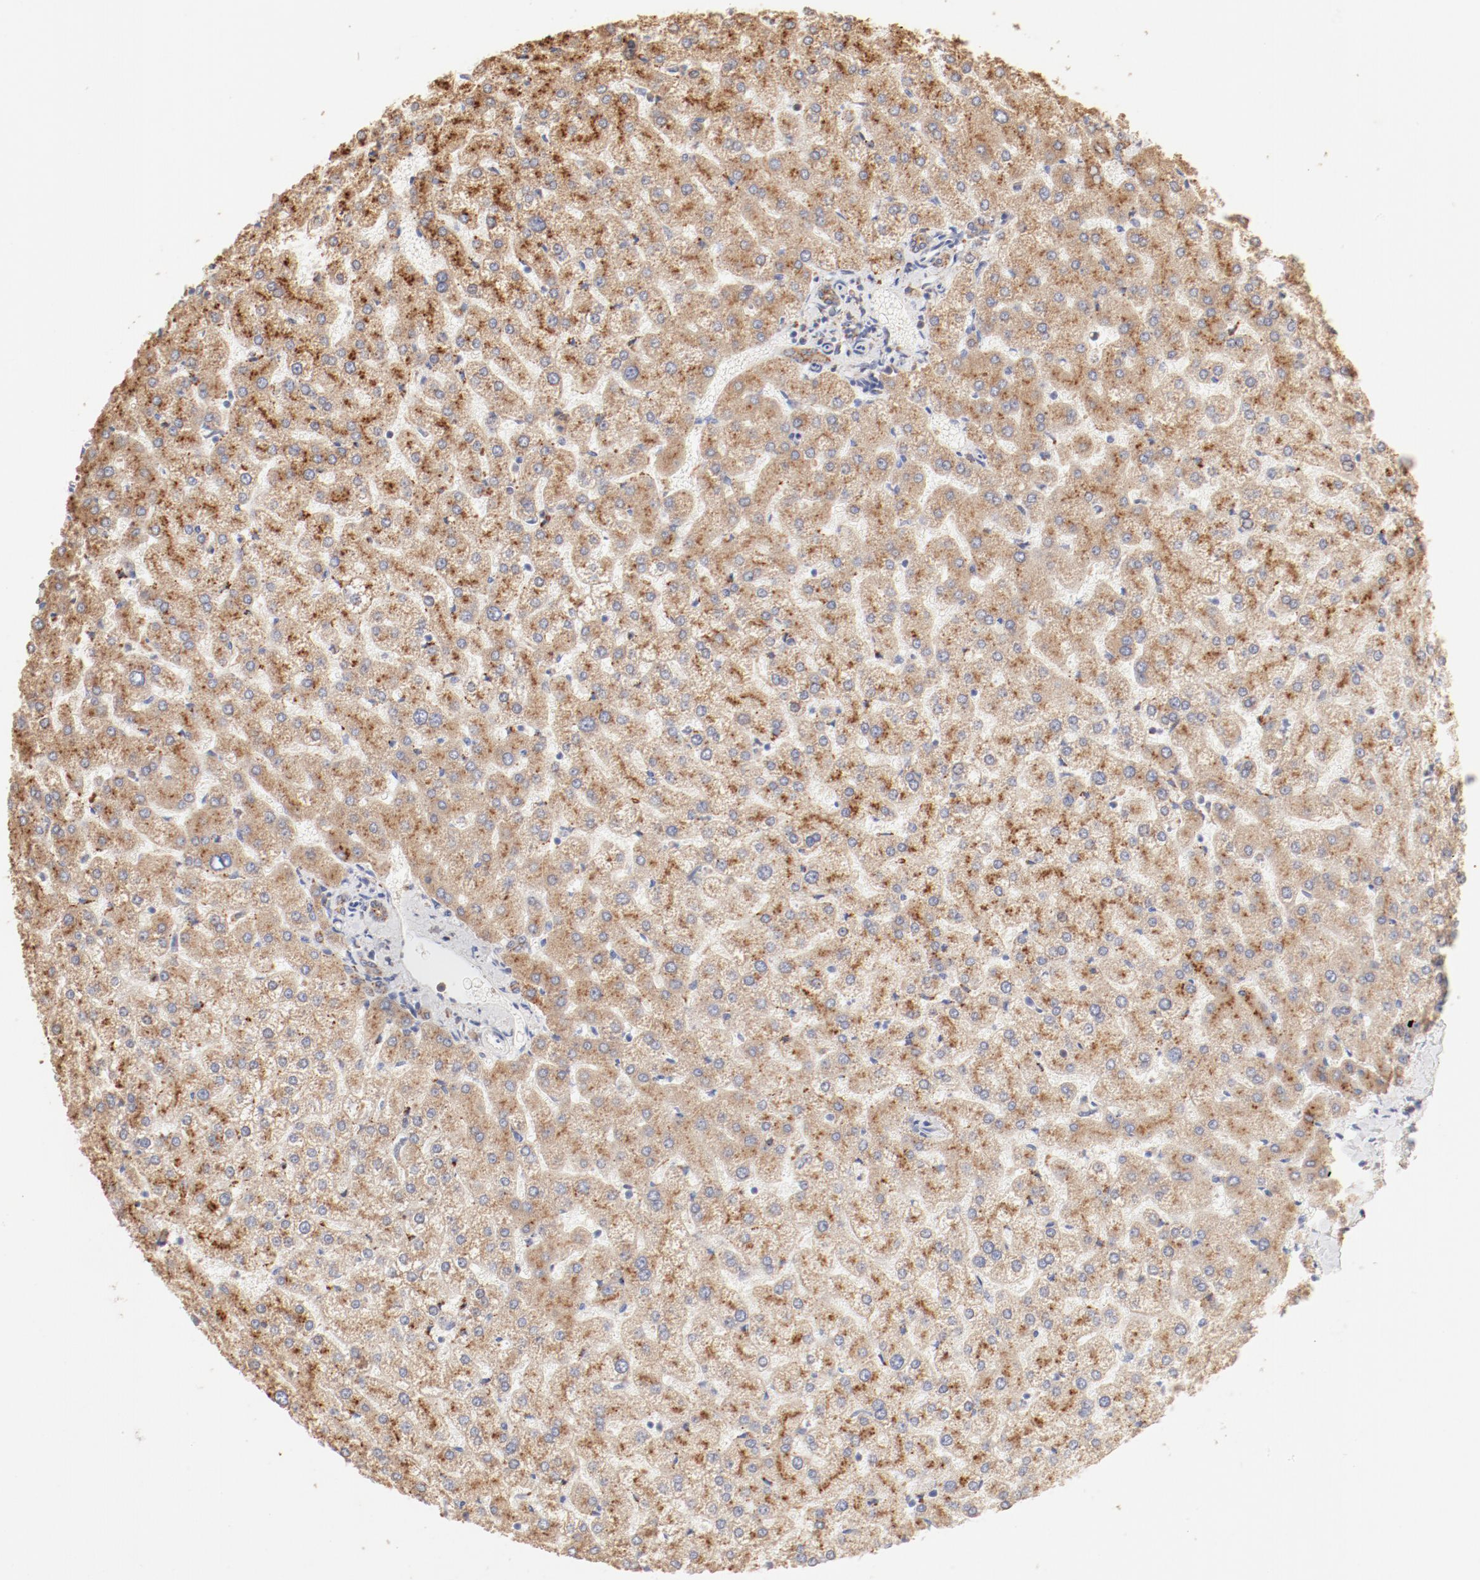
{"staining": {"intensity": "weak", "quantity": ">75%", "location": "cytoplasmic/membranous"}, "tissue": "liver", "cell_type": "Cholangiocytes", "image_type": "normal", "snomed": [{"axis": "morphology", "description": "Normal tissue, NOS"}, {"axis": "topography", "description": "Liver"}], "caption": "Protein staining displays weak cytoplasmic/membranous staining in approximately >75% of cholangiocytes in benign liver. The staining was performed using DAB to visualize the protein expression in brown, while the nuclei were stained in blue with hematoxylin (Magnification: 20x).", "gene": "CTSH", "patient": {"sex": "female", "age": 32}}